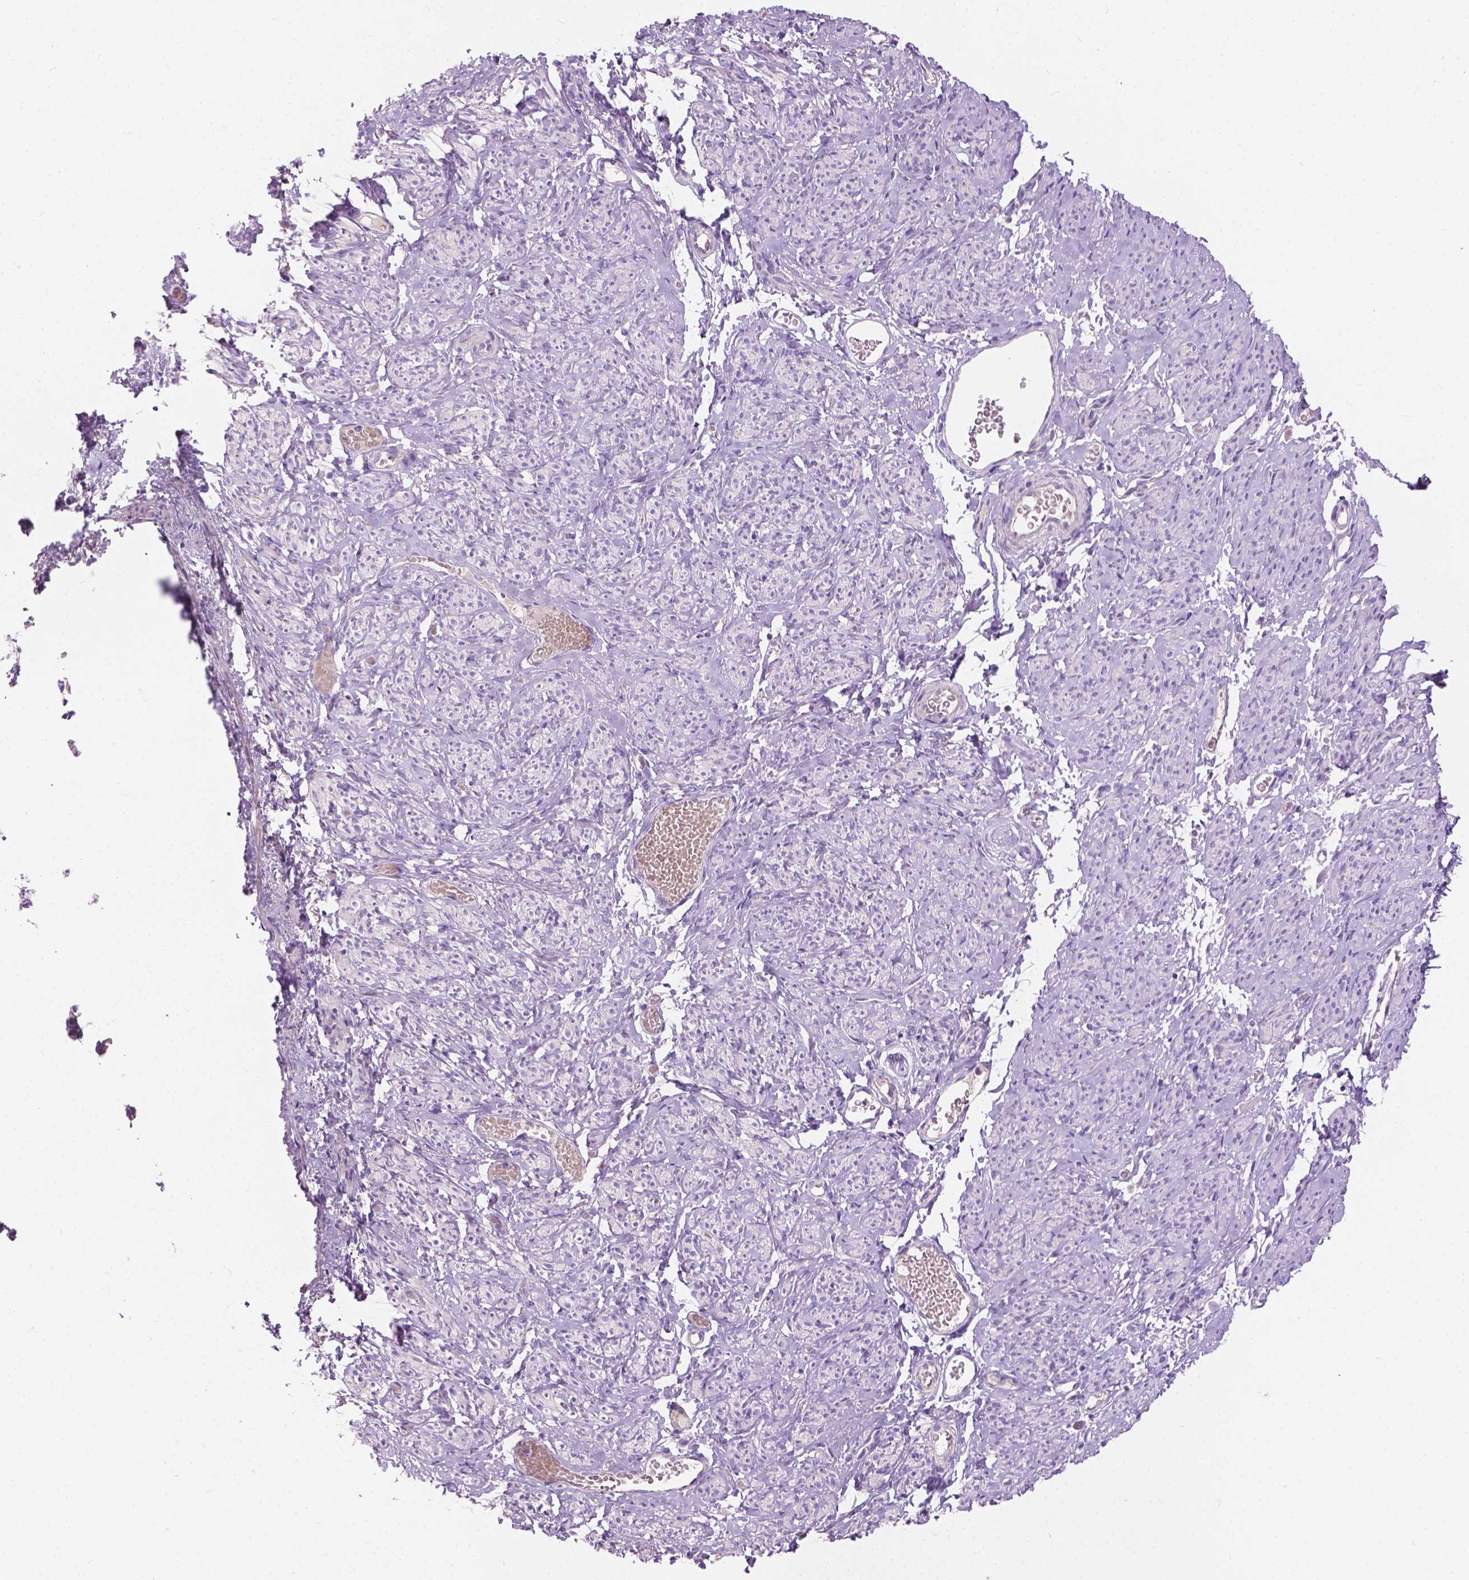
{"staining": {"intensity": "negative", "quantity": "none", "location": "none"}, "tissue": "smooth muscle", "cell_type": "Smooth muscle cells", "image_type": "normal", "snomed": [{"axis": "morphology", "description": "Normal tissue, NOS"}, {"axis": "topography", "description": "Smooth muscle"}], "caption": "IHC image of unremarkable human smooth muscle stained for a protein (brown), which shows no staining in smooth muscle cells.", "gene": "NOXO1", "patient": {"sex": "female", "age": 65}}